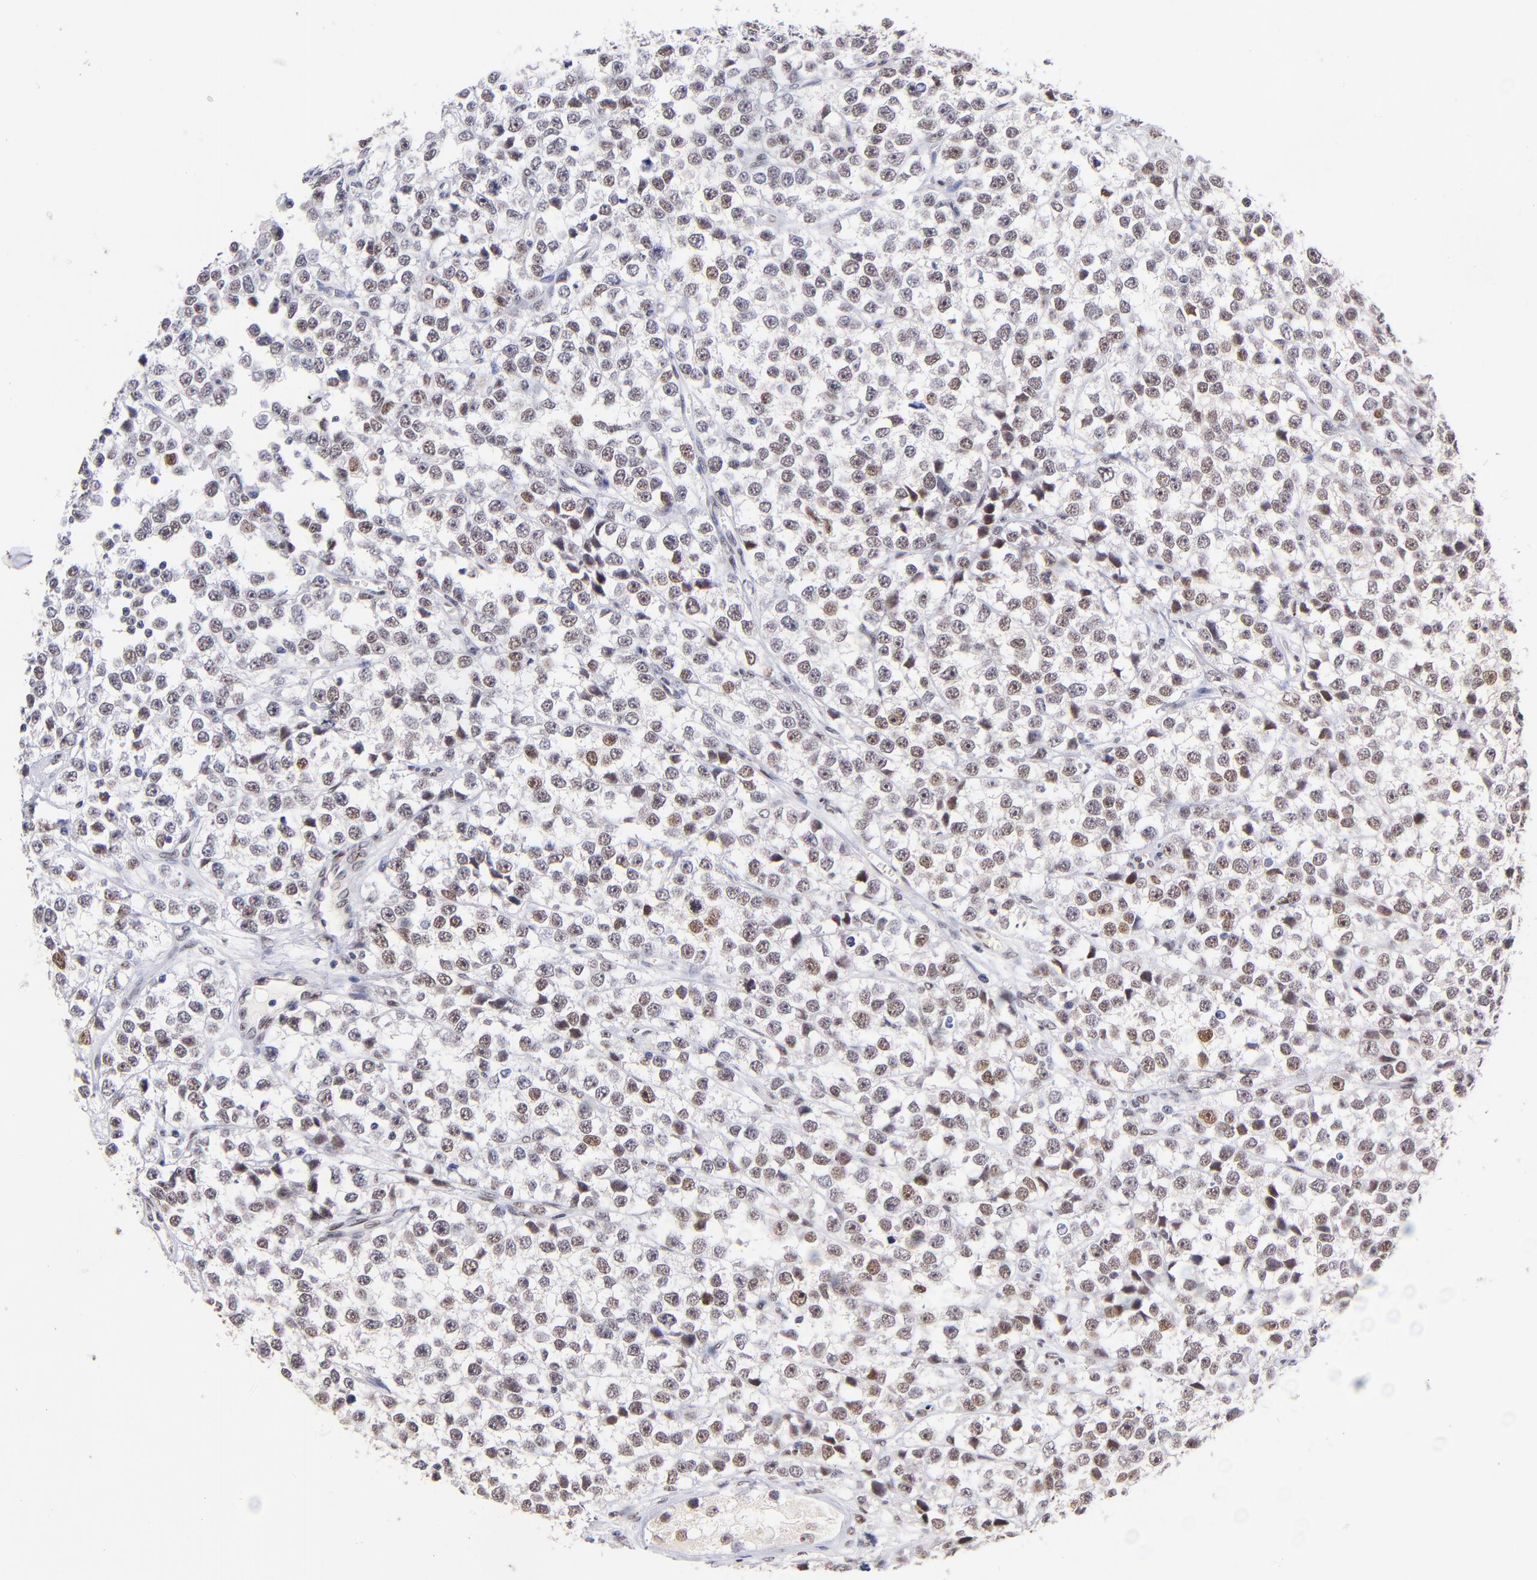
{"staining": {"intensity": "weak", "quantity": ">75%", "location": "nuclear"}, "tissue": "testis cancer", "cell_type": "Tumor cells", "image_type": "cancer", "snomed": [{"axis": "morphology", "description": "Seminoma, NOS"}, {"axis": "topography", "description": "Testis"}], "caption": "Protein staining shows weak nuclear staining in about >75% of tumor cells in testis seminoma.", "gene": "MIDEAS", "patient": {"sex": "male", "age": 25}}